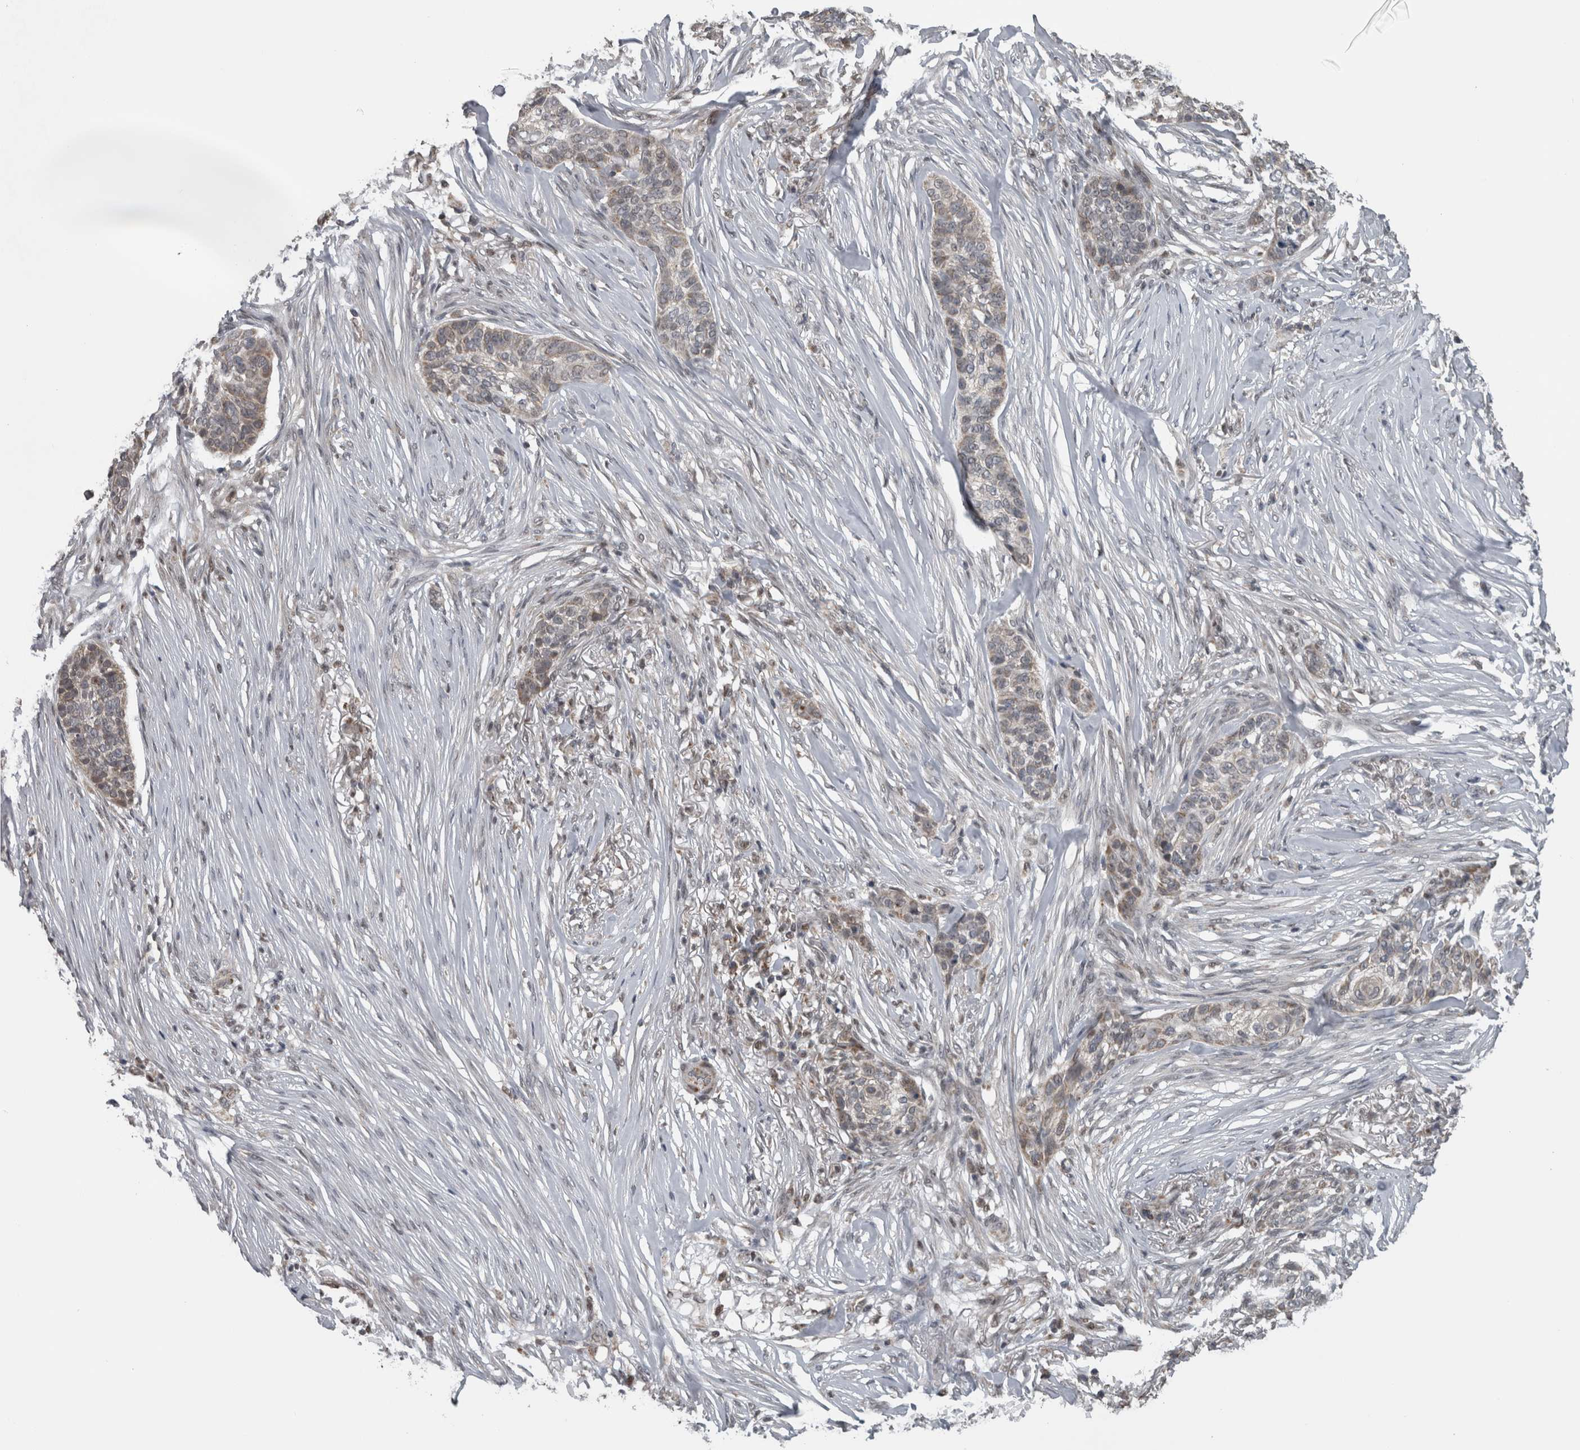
{"staining": {"intensity": "weak", "quantity": "<25%", "location": "cytoplasmic/membranous"}, "tissue": "skin cancer", "cell_type": "Tumor cells", "image_type": "cancer", "snomed": [{"axis": "morphology", "description": "Basal cell carcinoma"}, {"axis": "topography", "description": "Skin"}], "caption": "Immunohistochemical staining of skin cancer shows no significant staining in tumor cells.", "gene": "OR2K2", "patient": {"sex": "male", "age": 85}}